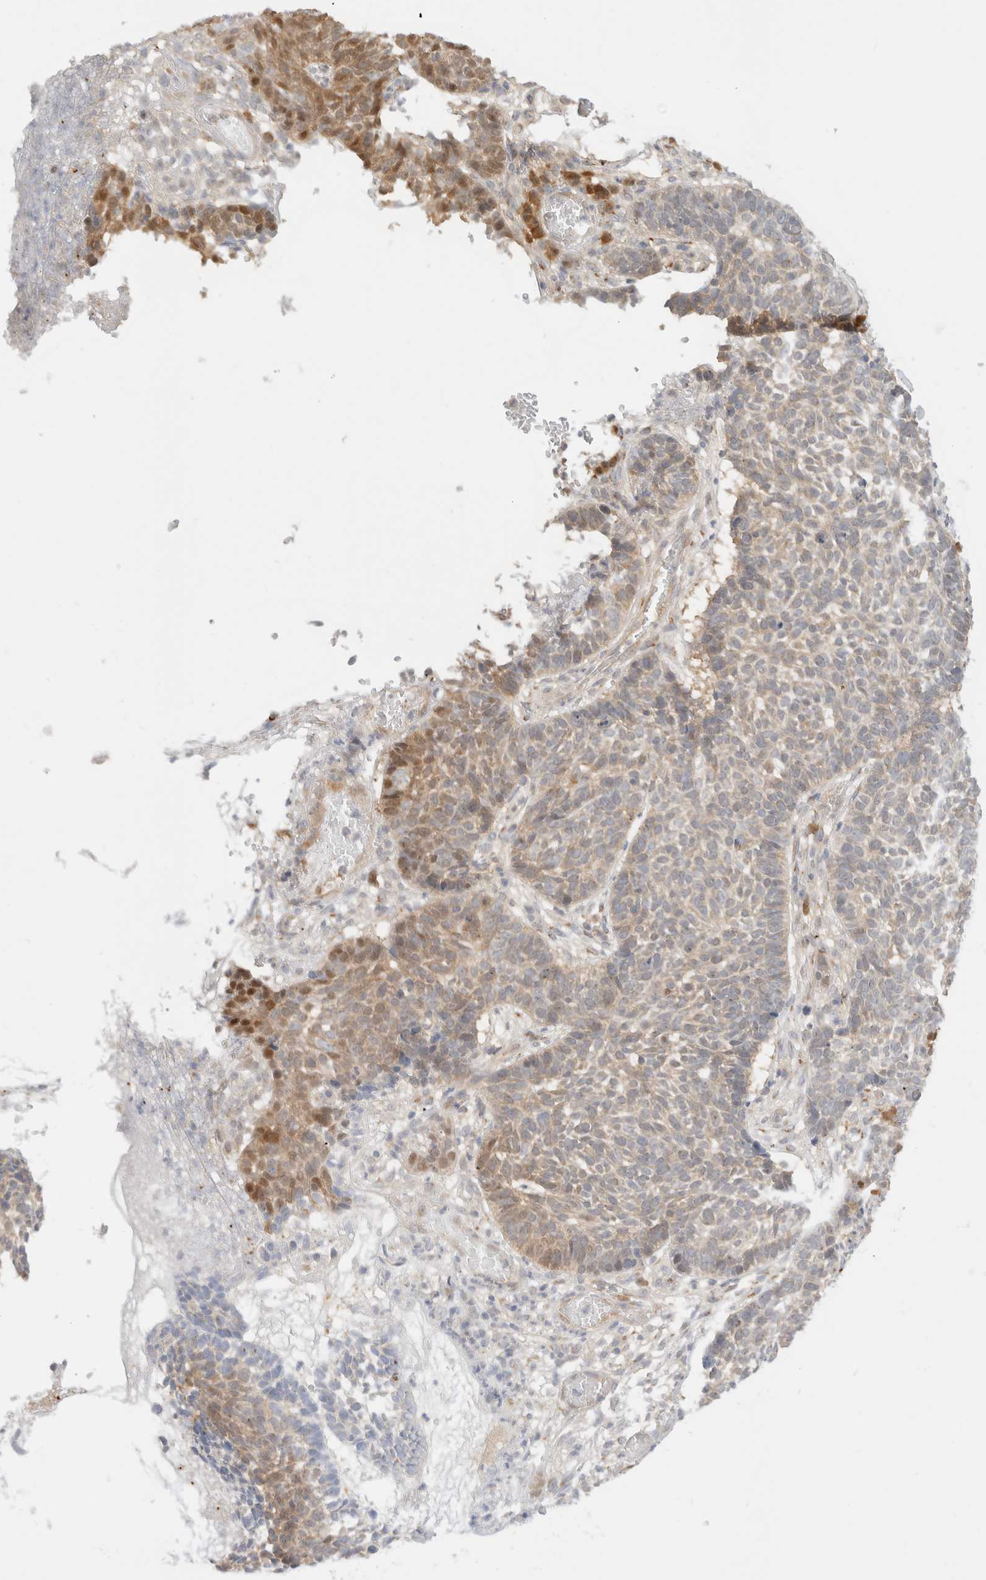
{"staining": {"intensity": "weak", "quantity": "25%-75%", "location": "cytoplasmic/membranous"}, "tissue": "skin cancer", "cell_type": "Tumor cells", "image_type": "cancer", "snomed": [{"axis": "morphology", "description": "Basal cell carcinoma"}, {"axis": "topography", "description": "Skin"}], "caption": "Tumor cells display weak cytoplasmic/membranous positivity in approximately 25%-75% of cells in basal cell carcinoma (skin). The staining was performed using DAB to visualize the protein expression in brown, while the nuclei were stained in blue with hematoxylin (Magnification: 20x).", "gene": "EFCAB13", "patient": {"sex": "male", "age": 85}}